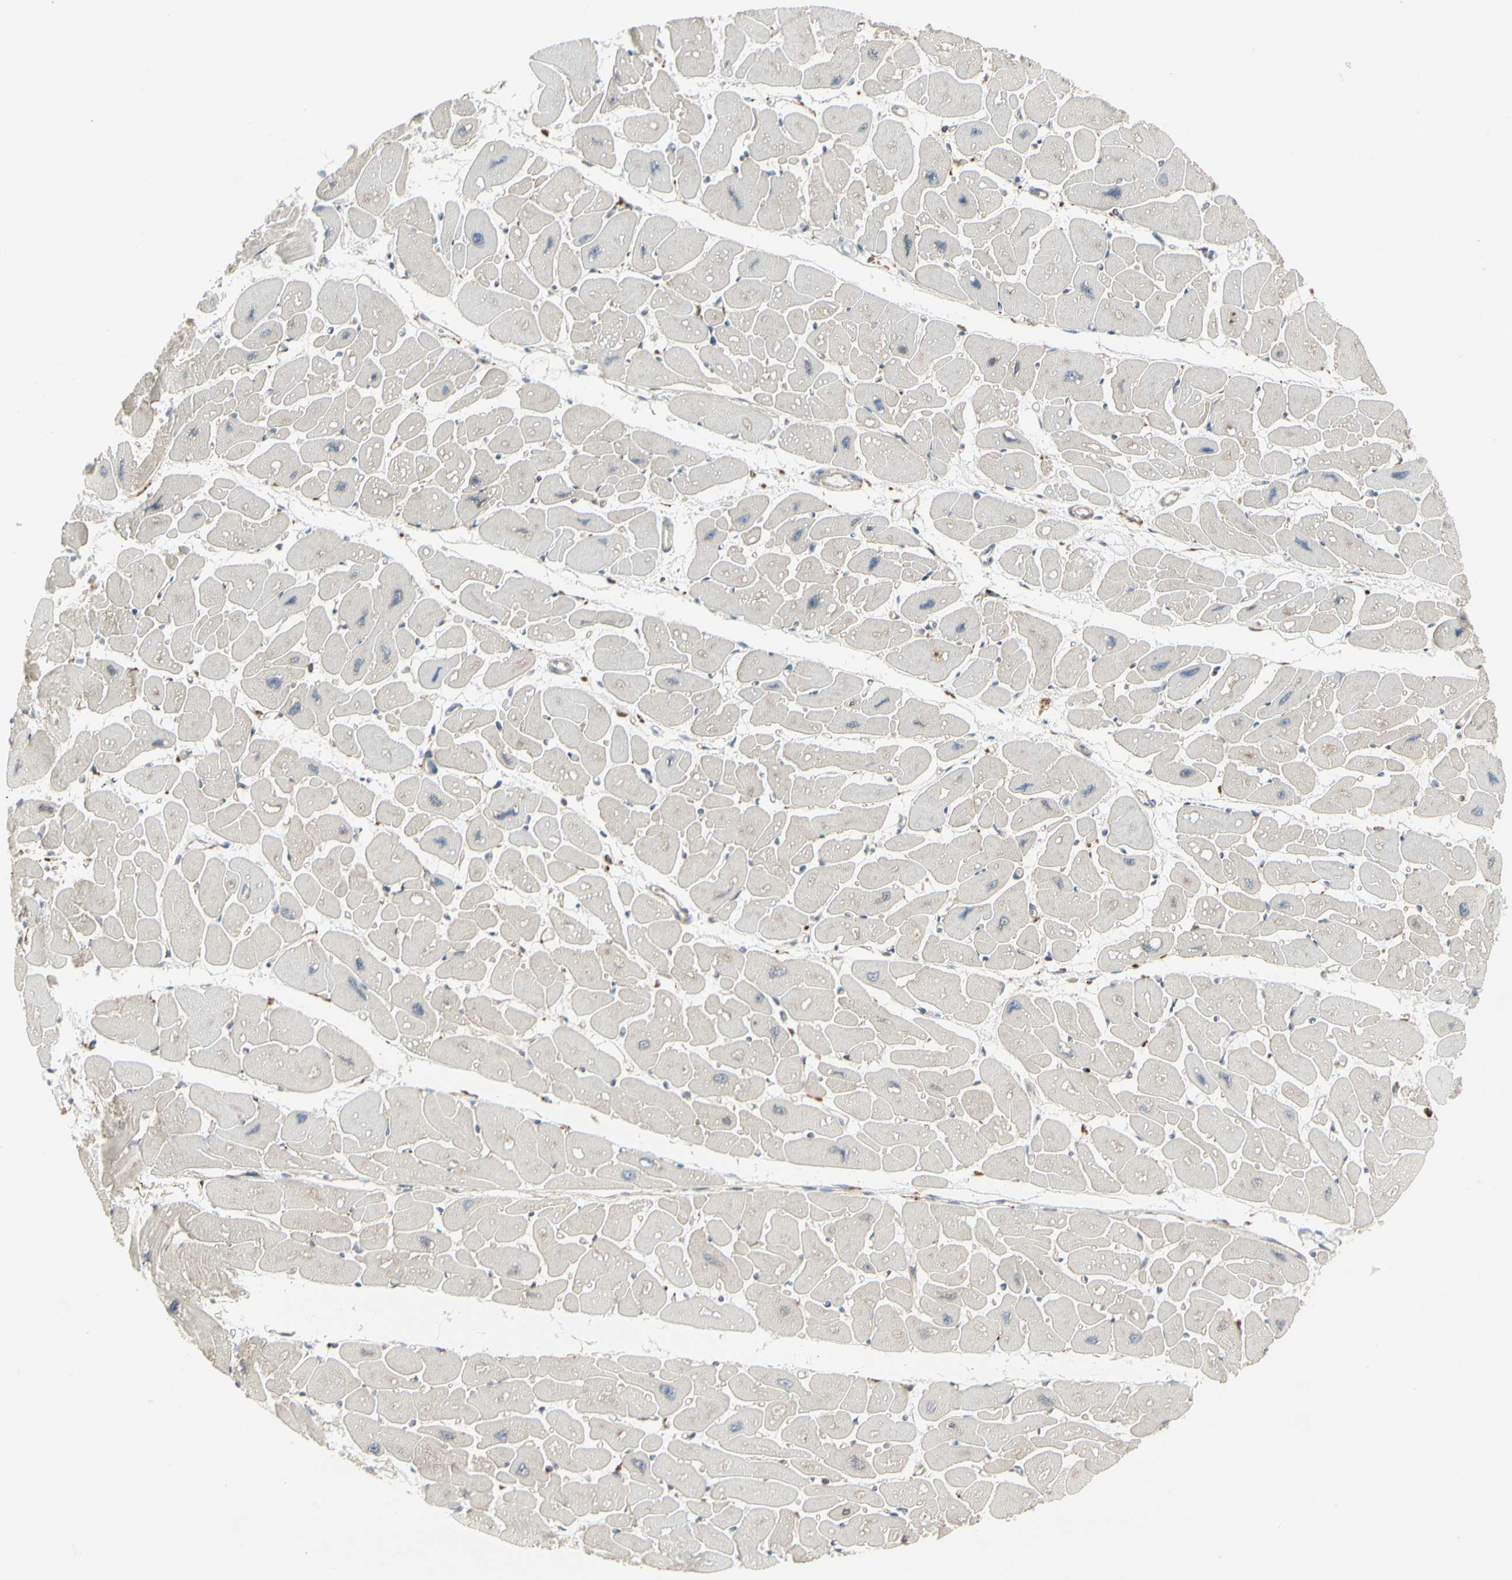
{"staining": {"intensity": "negative", "quantity": "none", "location": "none"}, "tissue": "heart muscle", "cell_type": "Cardiomyocytes", "image_type": "normal", "snomed": [{"axis": "morphology", "description": "Normal tissue, NOS"}, {"axis": "topography", "description": "Heart"}], "caption": "Normal heart muscle was stained to show a protein in brown. There is no significant staining in cardiomyocytes. (DAB IHC visualized using brightfield microscopy, high magnification).", "gene": "ATP6V1B2", "patient": {"sex": "female", "age": 54}}